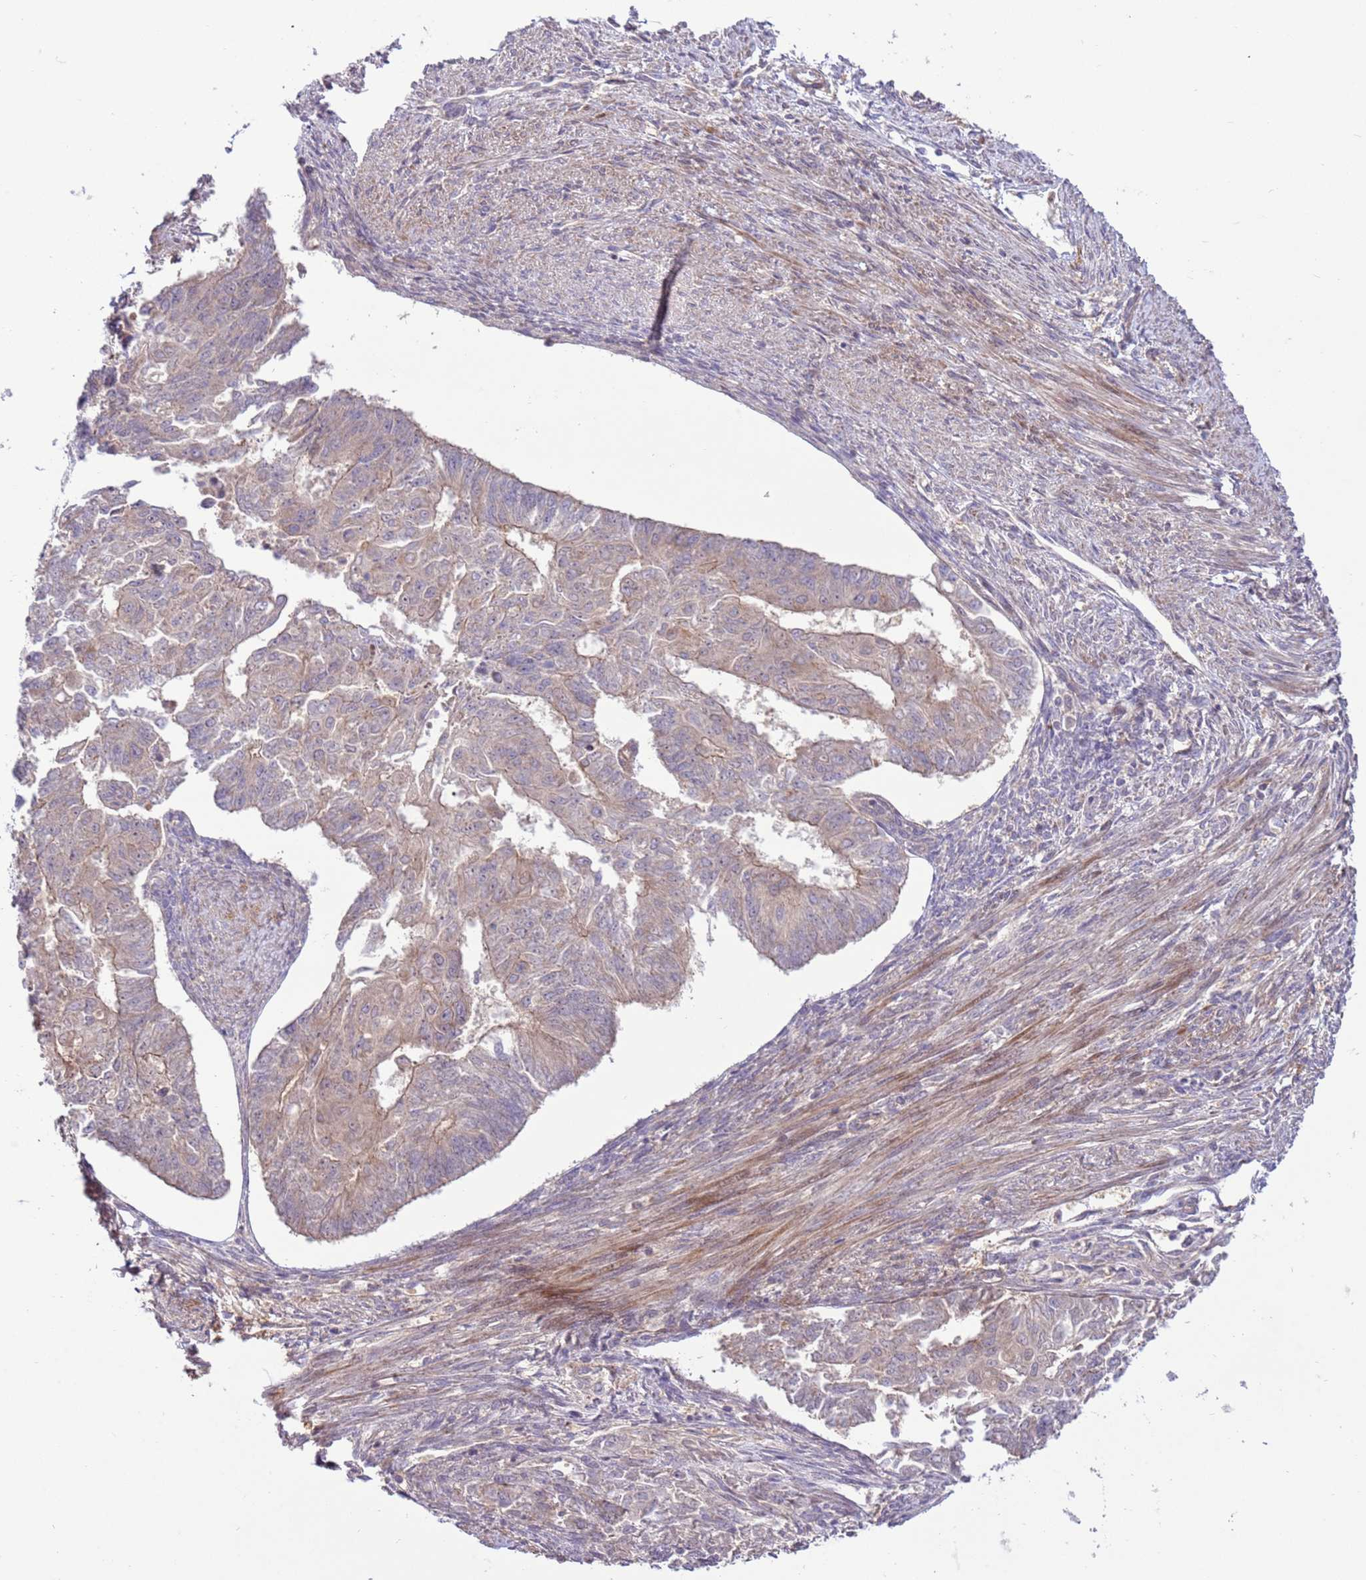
{"staining": {"intensity": "weak", "quantity": "<25%", "location": "cytoplasmic/membranous"}, "tissue": "endometrial cancer", "cell_type": "Tumor cells", "image_type": "cancer", "snomed": [{"axis": "morphology", "description": "Adenocarcinoma, NOS"}, {"axis": "topography", "description": "Endometrium"}], "caption": "The immunohistochemistry (IHC) photomicrograph has no significant positivity in tumor cells of adenocarcinoma (endometrial) tissue.", "gene": "ZNF624", "patient": {"sex": "female", "age": 32}}